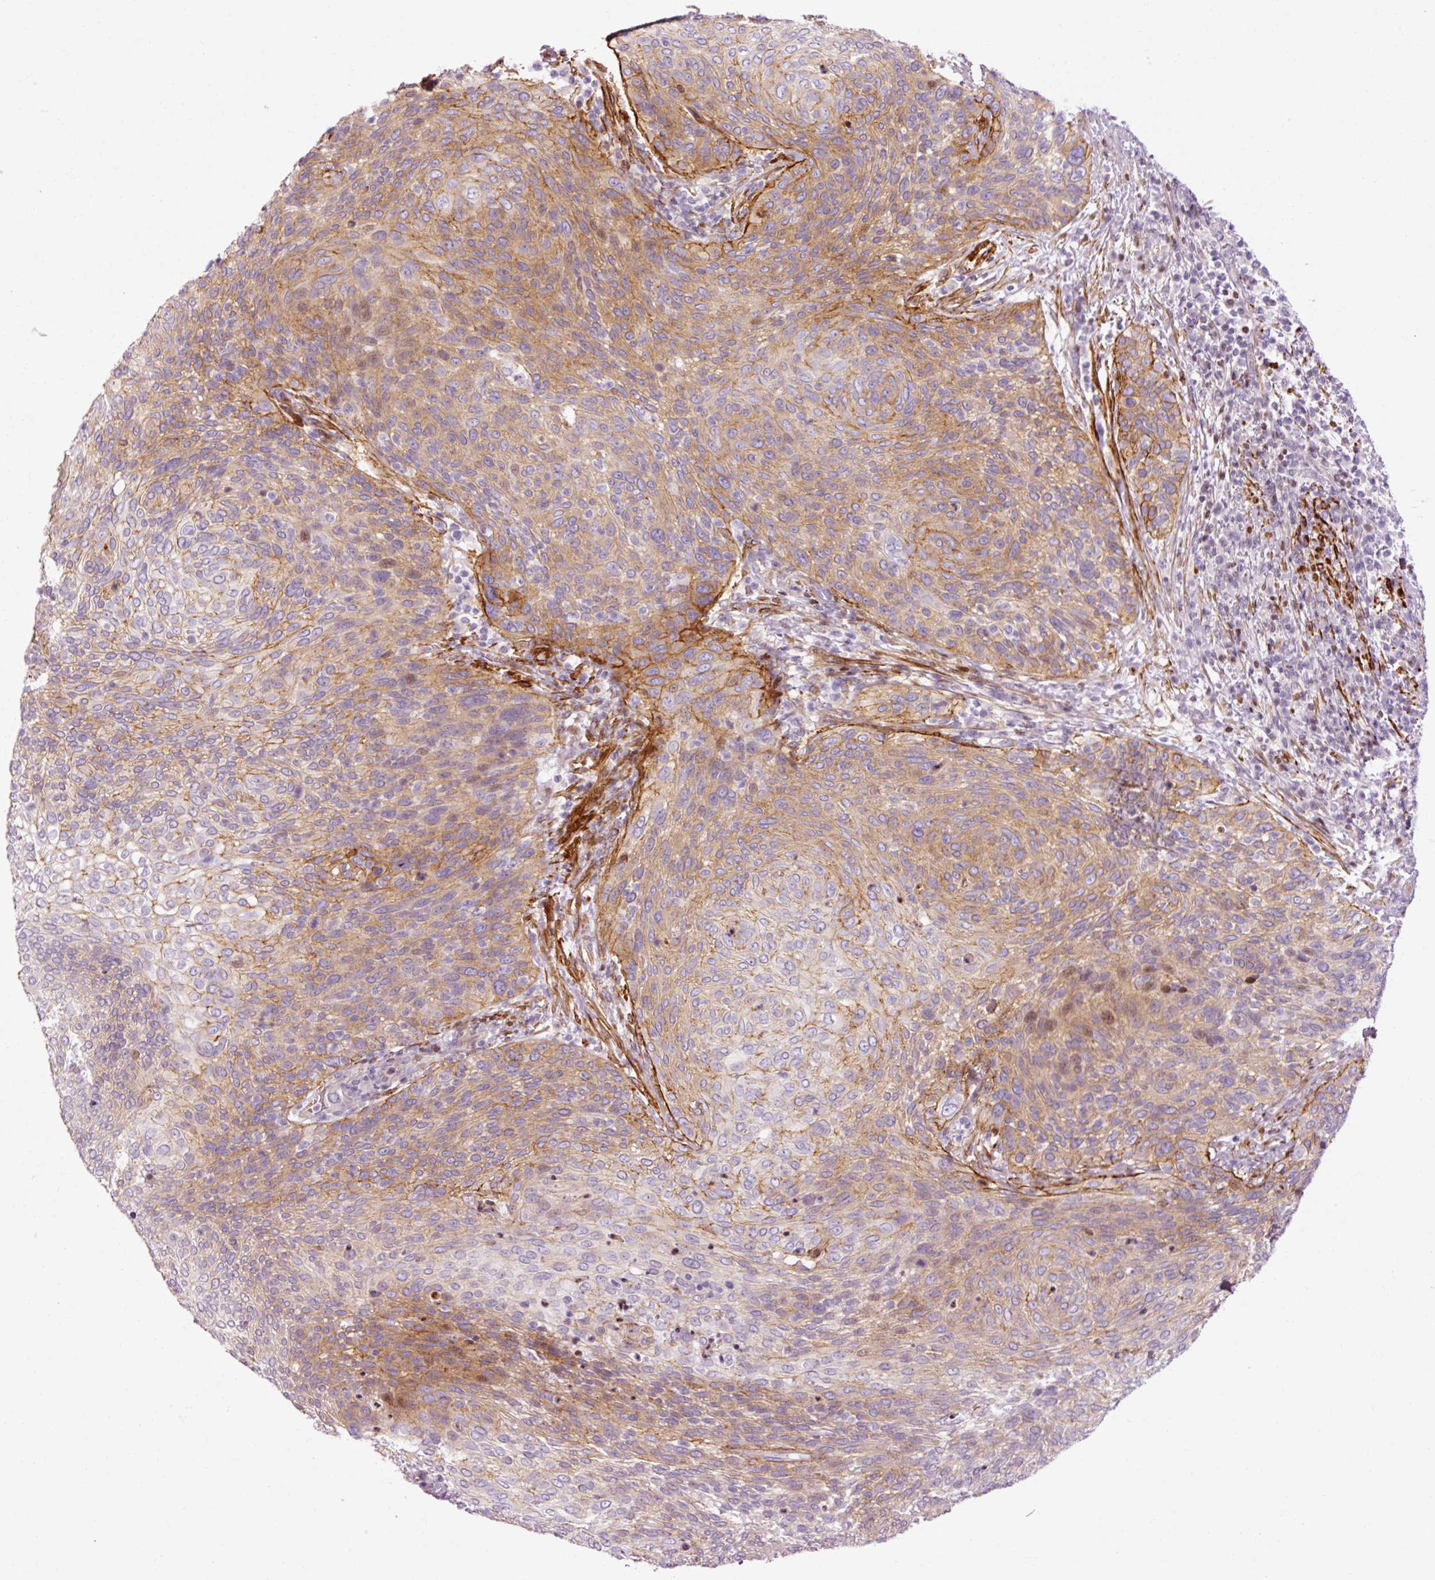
{"staining": {"intensity": "moderate", "quantity": "25%-75%", "location": "cytoplasmic/membranous,nuclear"}, "tissue": "cervical cancer", "cell_type": "Tumor cells", "image_type": "cancer", "snomed": [{"axis": "morphology", "description": "Squamous cell carcinoma, NOS"}, {"axis": "topography", "description": "Cervix"}], "caption": "The immunohistochemical stain highlights moderate cytoplasmic/membranous and nuclear expression in tumor cells of cervical squamous cell carcinoma tissue.", "gene": "ANKRD20A1", "patient": {"sex": "female", "age": 31}}